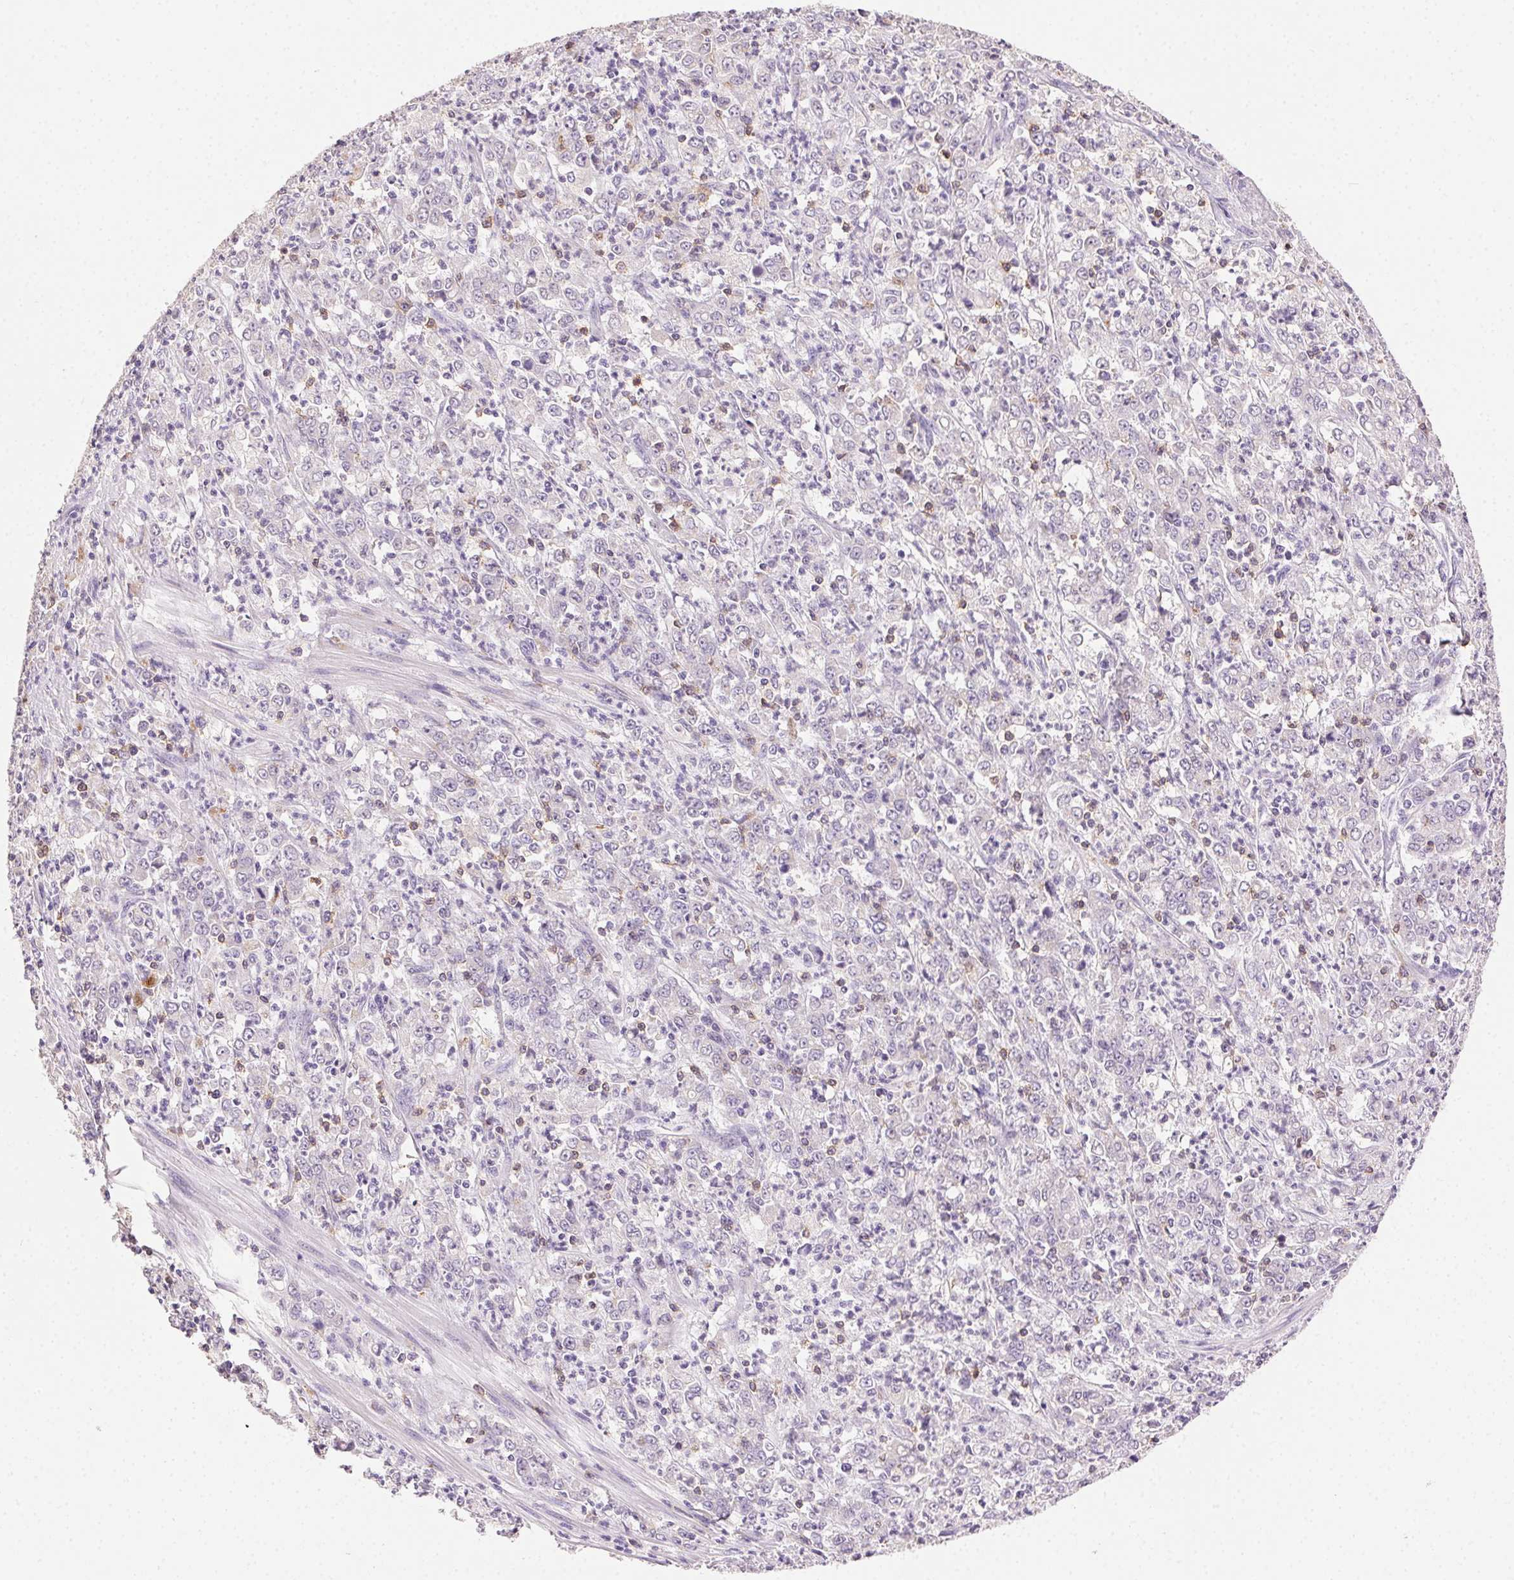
{"staining": {"intensity": "negative", "quantity": "none", "location": "none"}, "tissue": "stomach cancer", "cell_type": "Tumor cells", "image_type": "cancer", "snomed": [{"axis": "morphology", "description": "Adenocarcinoma, NOS"}, {"axis": "topography", "description": "Stomach, lower"}], "caption": "Immunohistochemical staining of human stomach adenocarcinoma reveals no significant staining in tumor cells.", "gene": "AKAP5", "patient": {"sex": "female", "age": 71}}